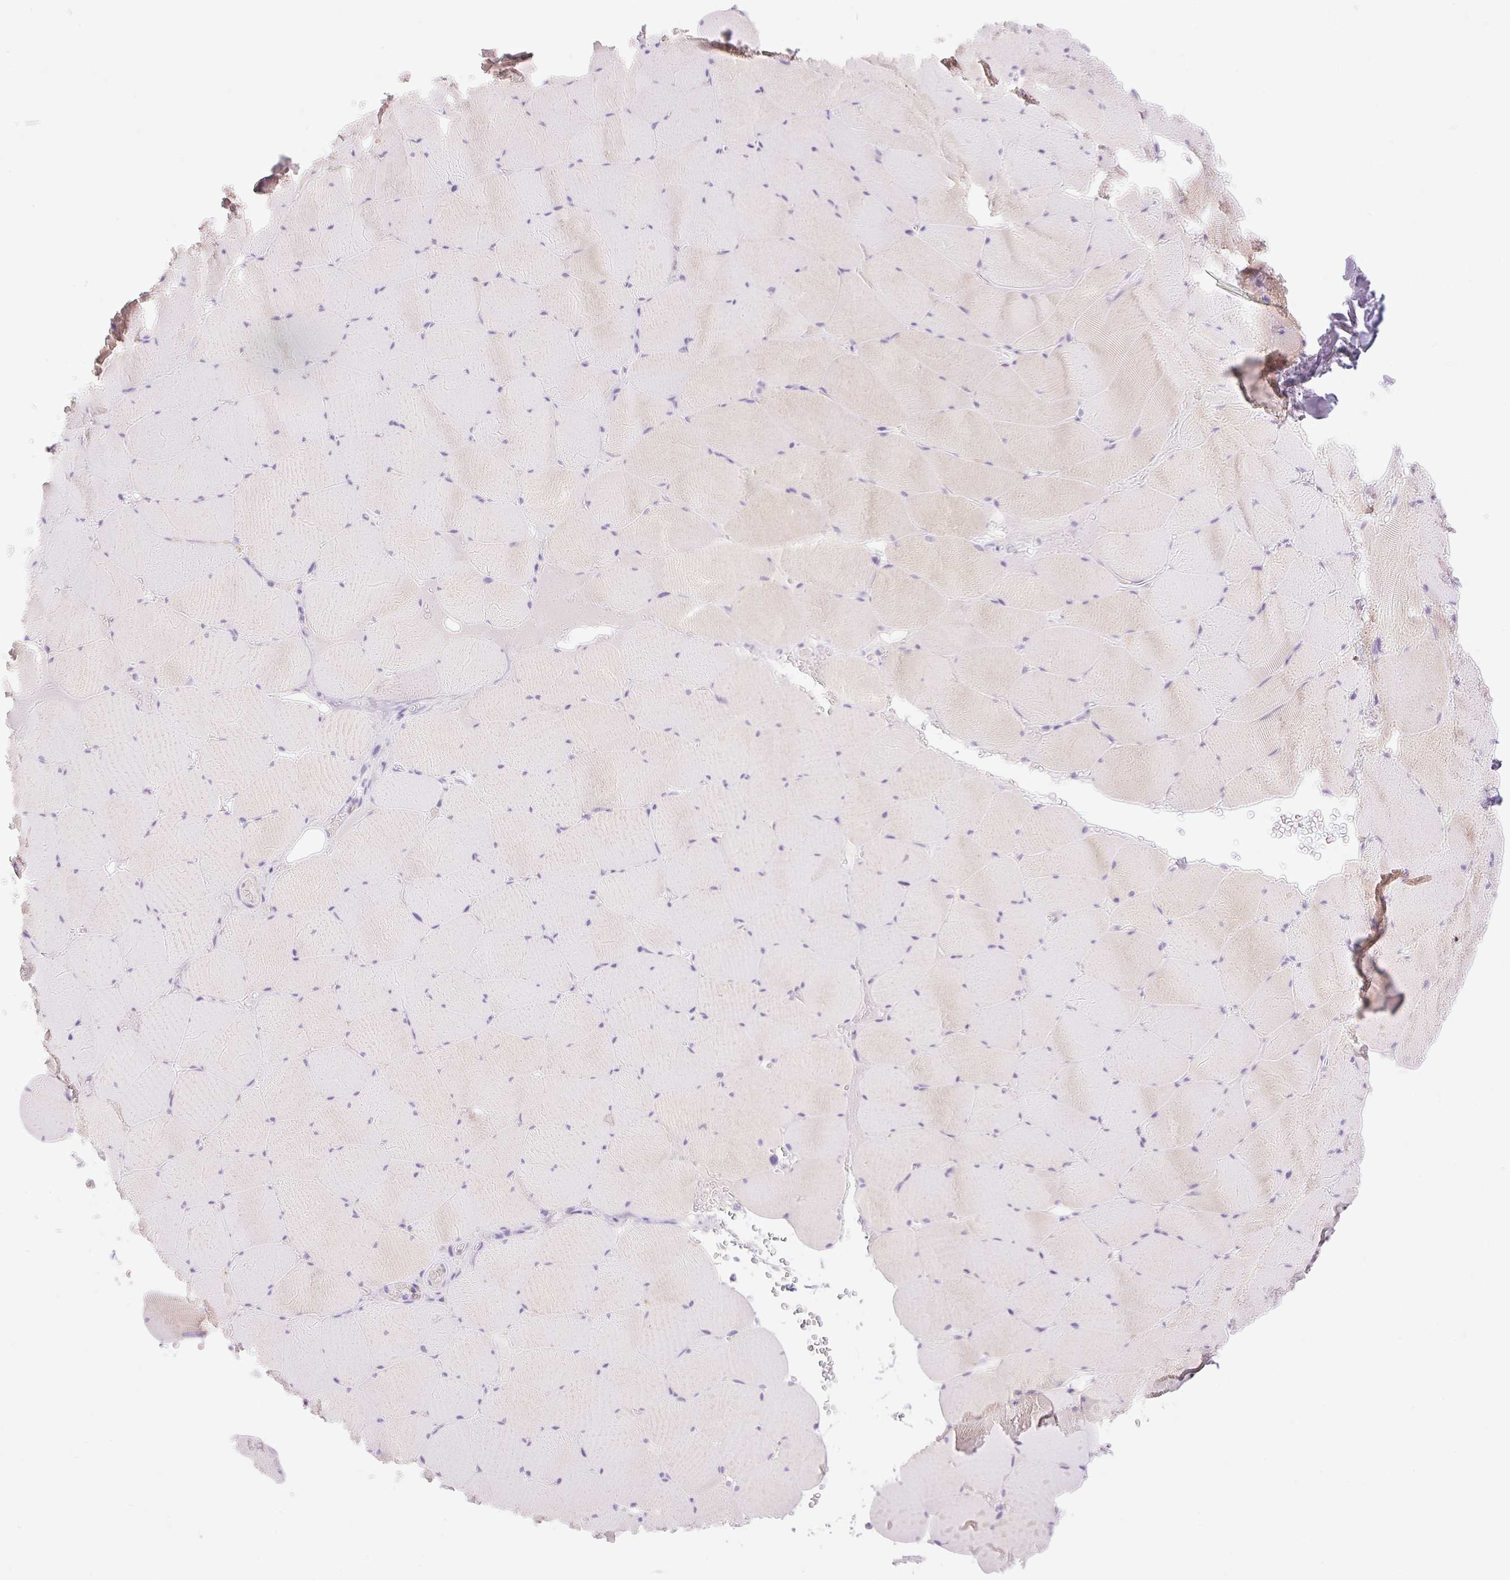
{"staining": {"intensity": "weak", "quantity": "25%-75%", "location": "cytoplasmic/membranous"}, "tissue": "skeletal muscle", "cell_type": "Myocytes", "image_type": "normal", "snomed": [{"axis": "morphology", "description": "Normal tissue, NOS"}, {"axis": "topography", "description": "Skeletal muscle"}, {"axis": "topography", "description": "Head-Neck"}], "caption": "Weak cytoplasmic/membranous expression is appreciated in about 25%-75% of myocytes in unremarkable skeletal muscle. The staining was performed using DAB (3,3'-diaminobenzidine) to visualize the protein expression in brown, while the nuclei were stained in blue with hematoxylin (Magnification: 20x).", "gene": "PALM3", "patient": {"sex": "male", "age": 66}}